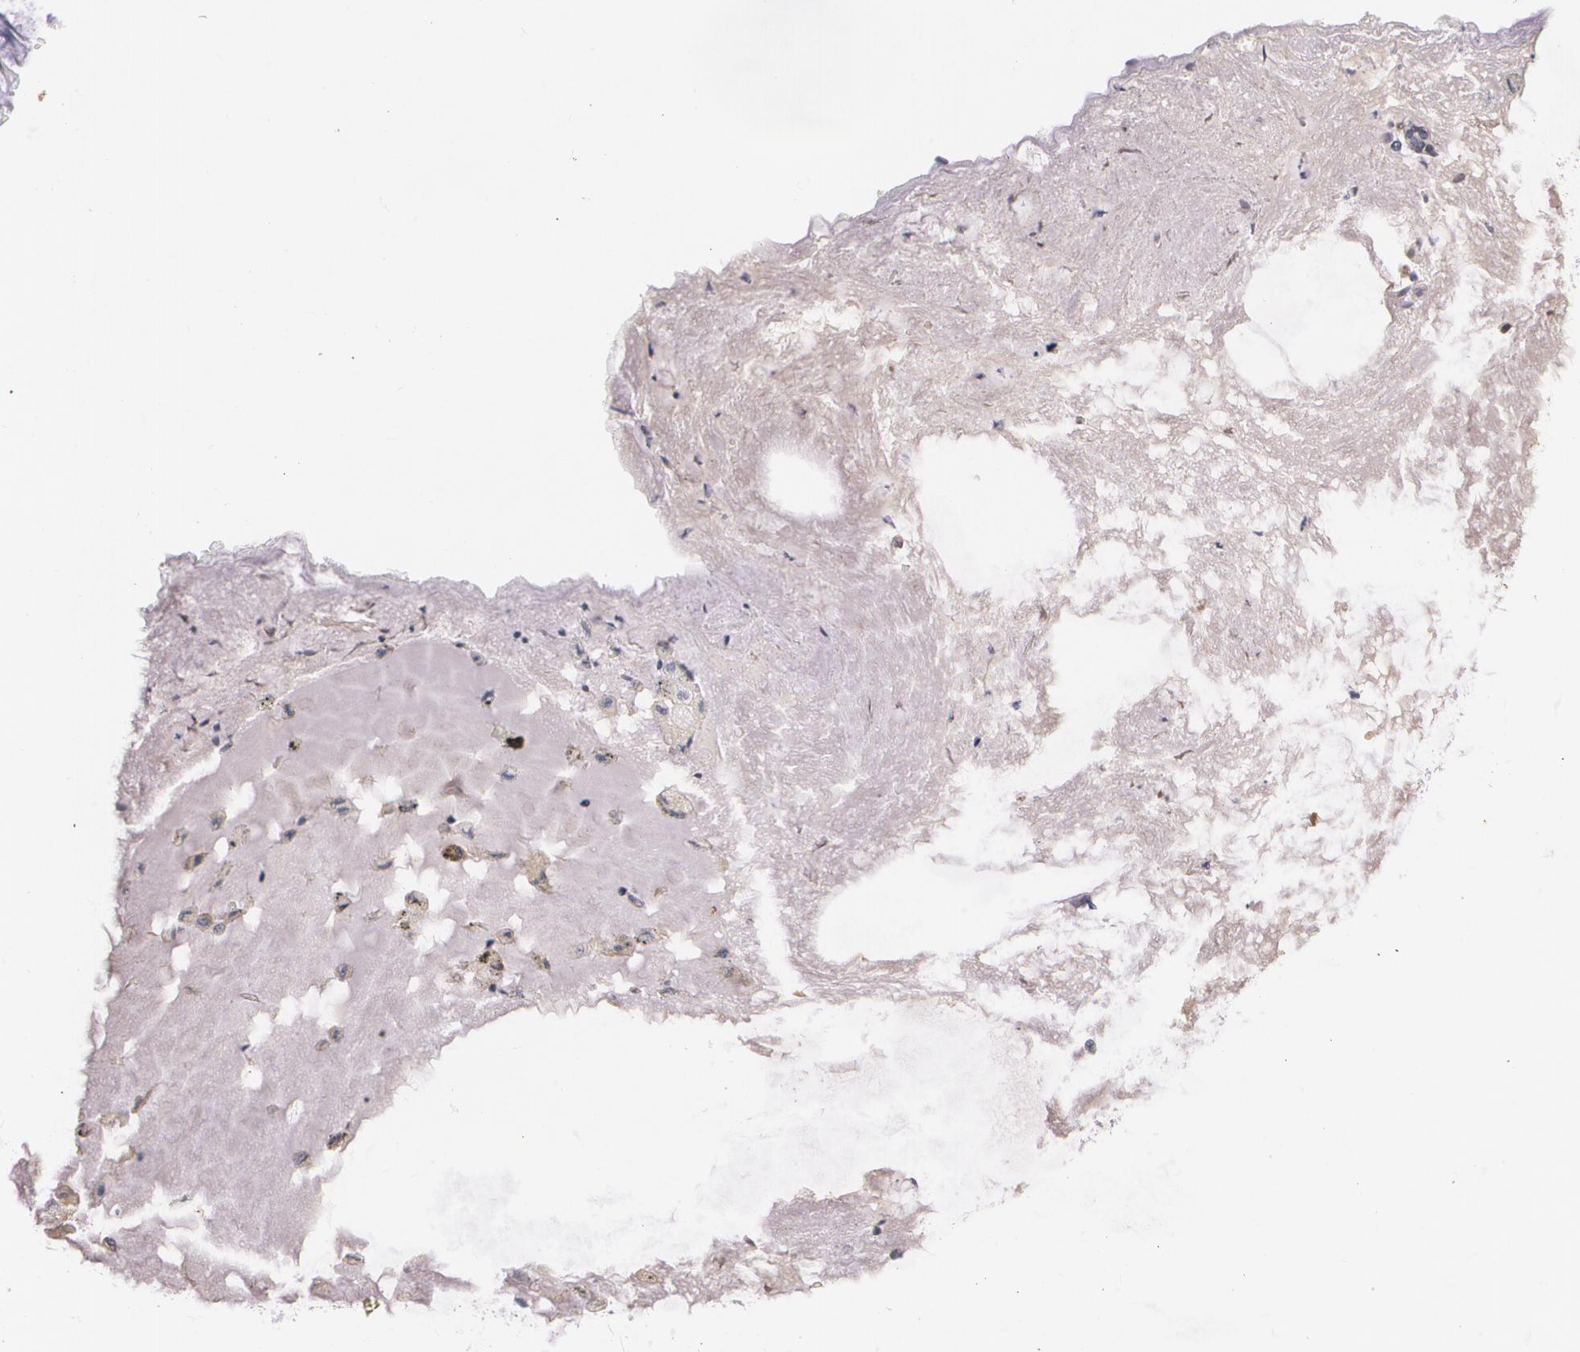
{"staining": {"intensity": "negative", "quantity": "none", "location": "none"}, "tissue": "adipose tissue", "cell_type": "Adipocytes", "image_type": "normal", "snomed": [{"axis": "morphology", "description": "Normal tissue, NOS"}, {"axis": "topography", "description": "Bronchus"}, {"axis": "topography", "description": "Lung"}], "caption": "An immunohistochemistry photomicrograph of benign adipose tissue is shown. There is no staining in adipocytes of adipose tissue.", "gene": "AMBP", "patient": {"sex": "female", "age": 56}}